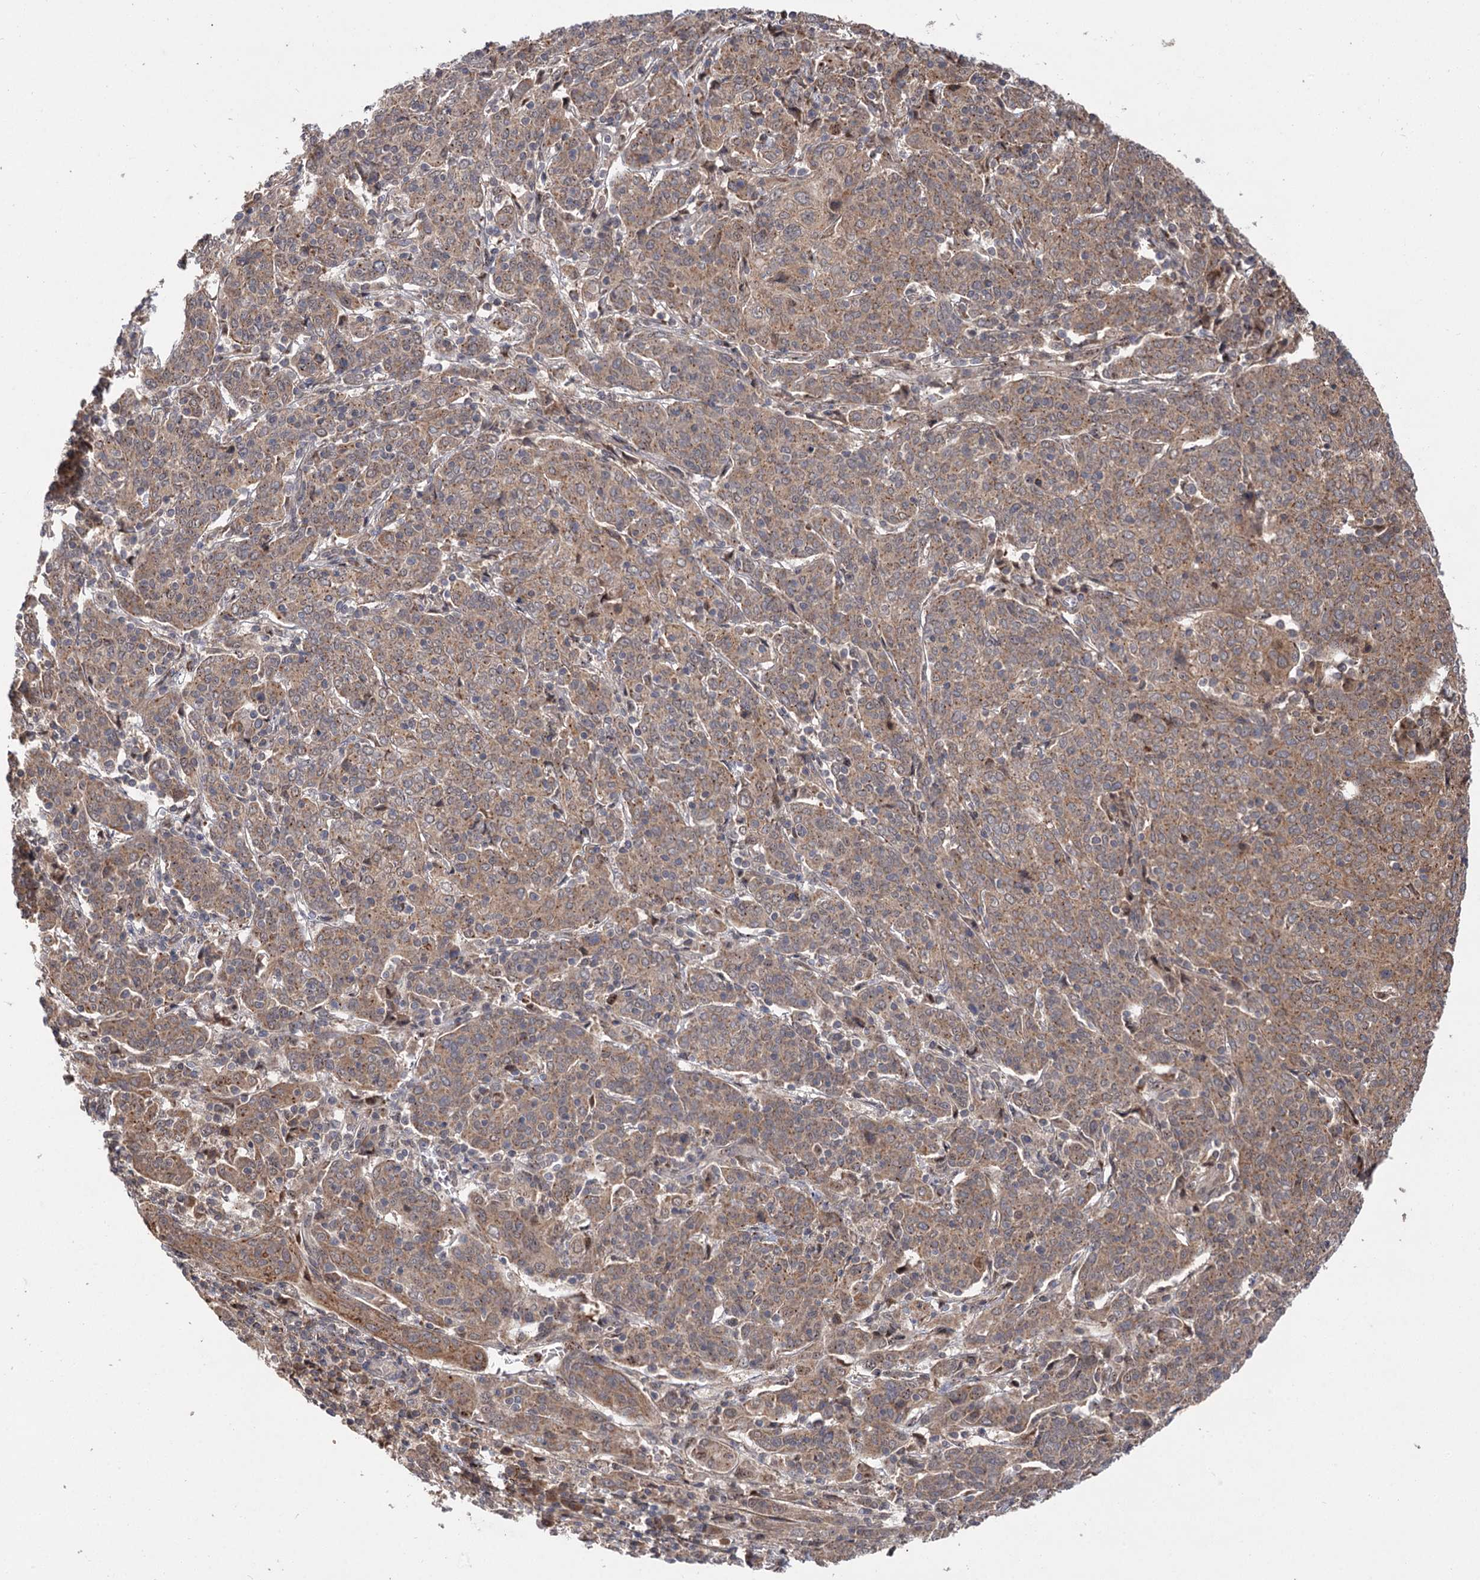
{"staining": {"intensity": "weak", "quantity": ">75%", "location": "cytoplasmic/membranous"}, "tissue": "cervical cancer", "cell_type": "Tumor cells", "image_type": "cancer", "snomed": [{"axis": "morphology", "description": "Squamous cell carcinoma, NOS"}, {"axis": "topography", "description": "Cervix"}], "caption": "Tumor cells exhibit weak cytoplasmic/membranous positivity in about >75% of cells in cervical cancer.", "gene": "FBXW8", "patient": {"sex": "female", "age": 67}}